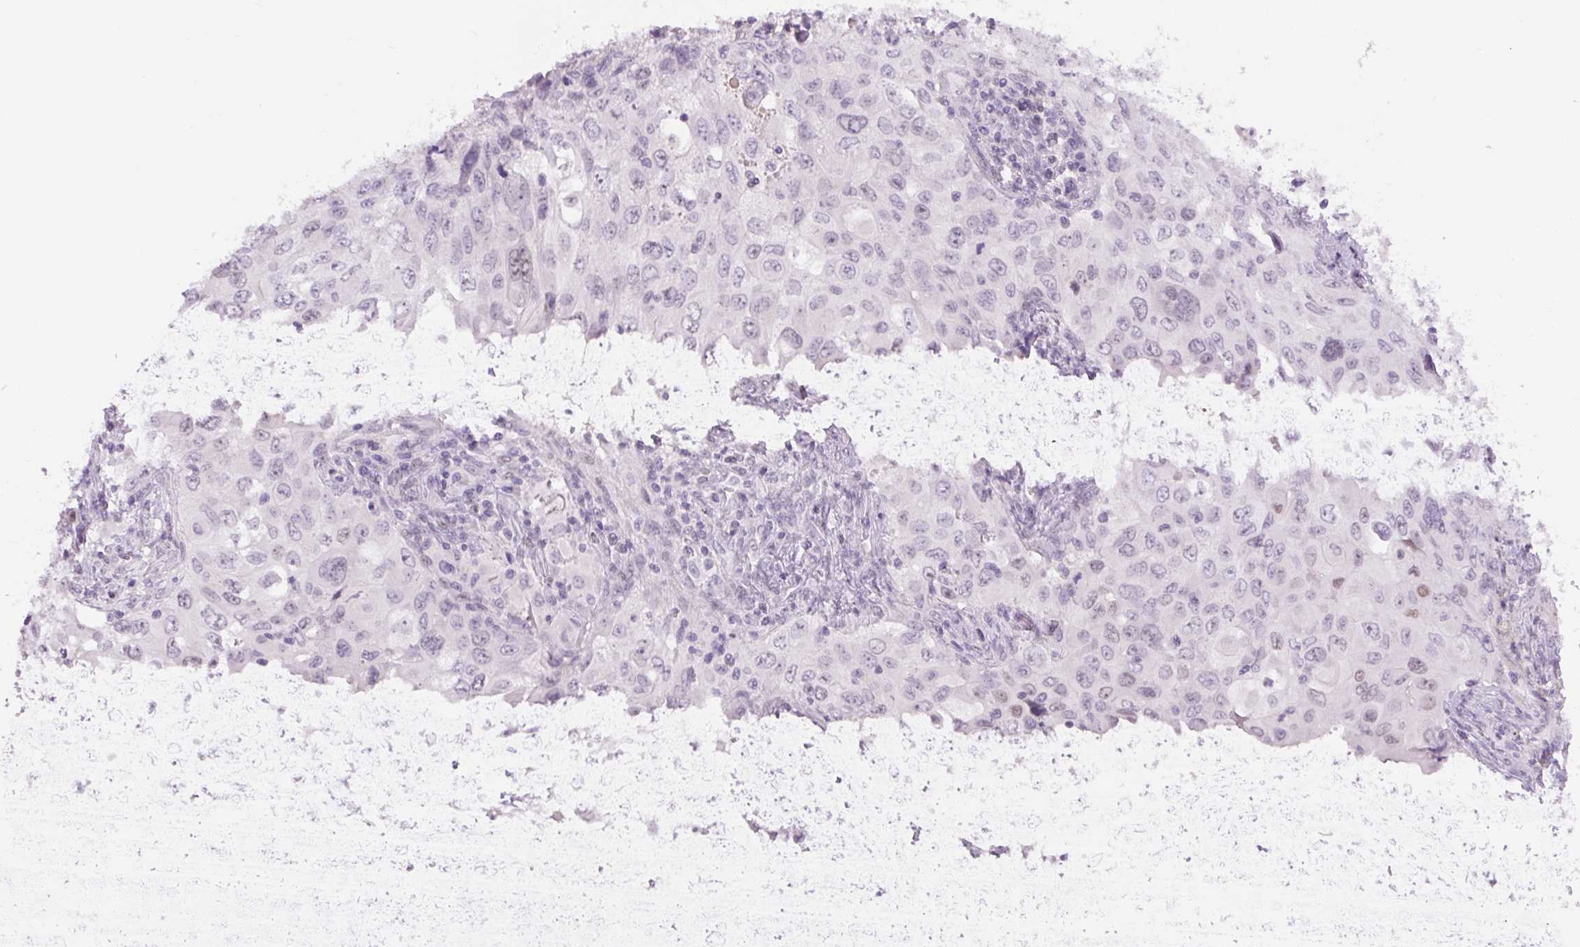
{"staining": {"intensity": "moderate", "quantity": "<25%", "location": "nuclear"}, "tissue": "lung cancer", "cell_type": "Tumor cells", "image_type": "cancer", "snomed": [{"axis": "morphology", "description": "Adenocarcinoma, NOS"}, {"axis": "morphology", "description": "Adenocarcinoma, metastatic, NOS"}, {"axis": "topography", "description": "Lymph node"}, {"axis": "topography", "description": "Lung"}], "caption": "This is an image of immunohistochemistry (IHC) staining of lung cancer (metastatic adenocarcinoma), which shows moderate expression in the nuclear of tumor cells.", "gene": "SIX1", "patient": {"sex": "female", "age": 42}}